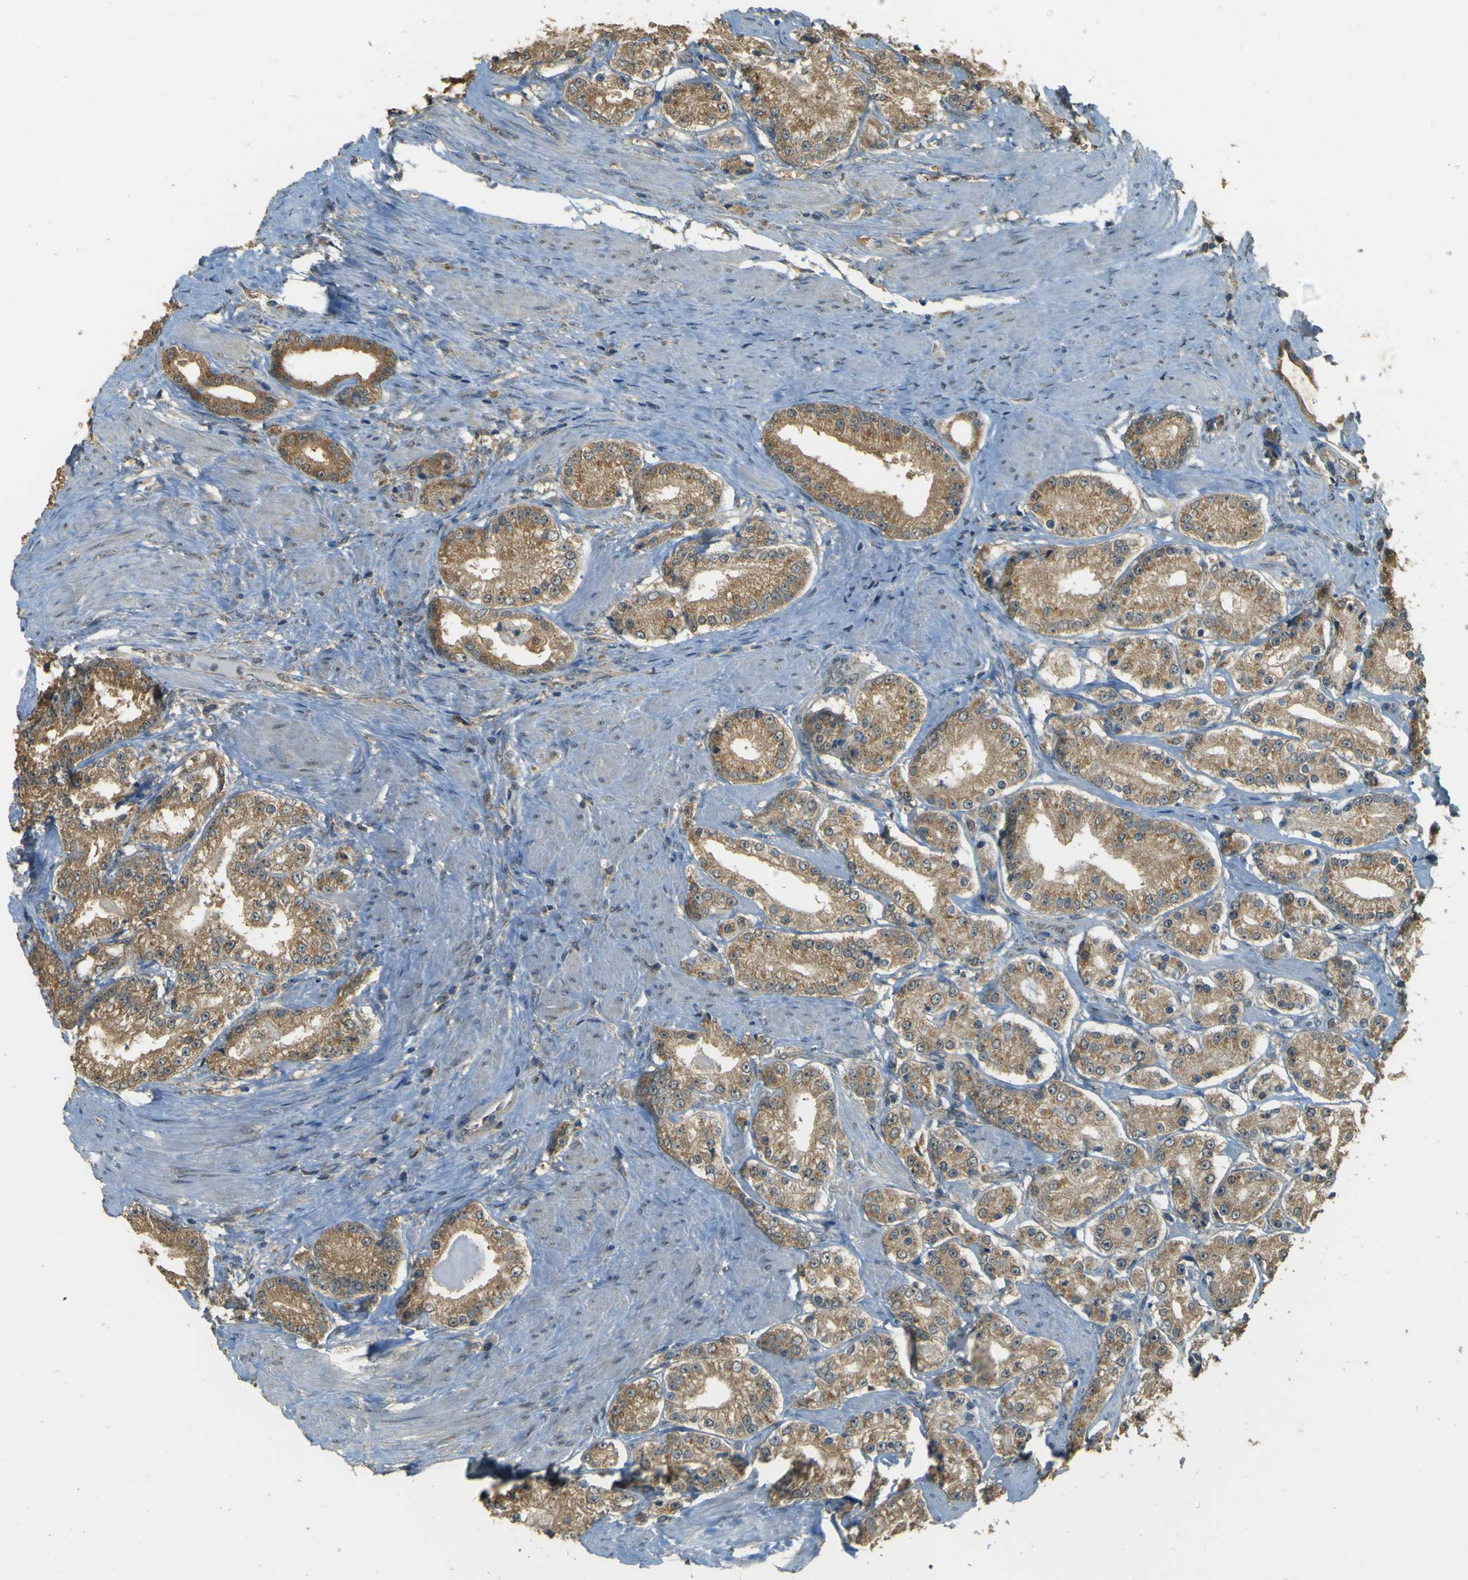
{"staining": {"intensity": "moderate", "quantity": ">75%", "location": "cytoplasmic/membranous"}, "tissue": "prostate cancer", "cell_type": "Tumor cells", "image_type": "cancer", "snomed": [{"axis": "morphology", "description": "Adenocarcinoma, Low grade"}, {"axis": "topography", "description": "Prostate"}], "caption": "Prostate cancer stained with DAB IHC demonstrates medium levels of moderate cytoplasmic/membranous positivity in about >75% of tumor cells.", "gene": "GOLGA1", "patient": {"sex": "male", "age": 63}}